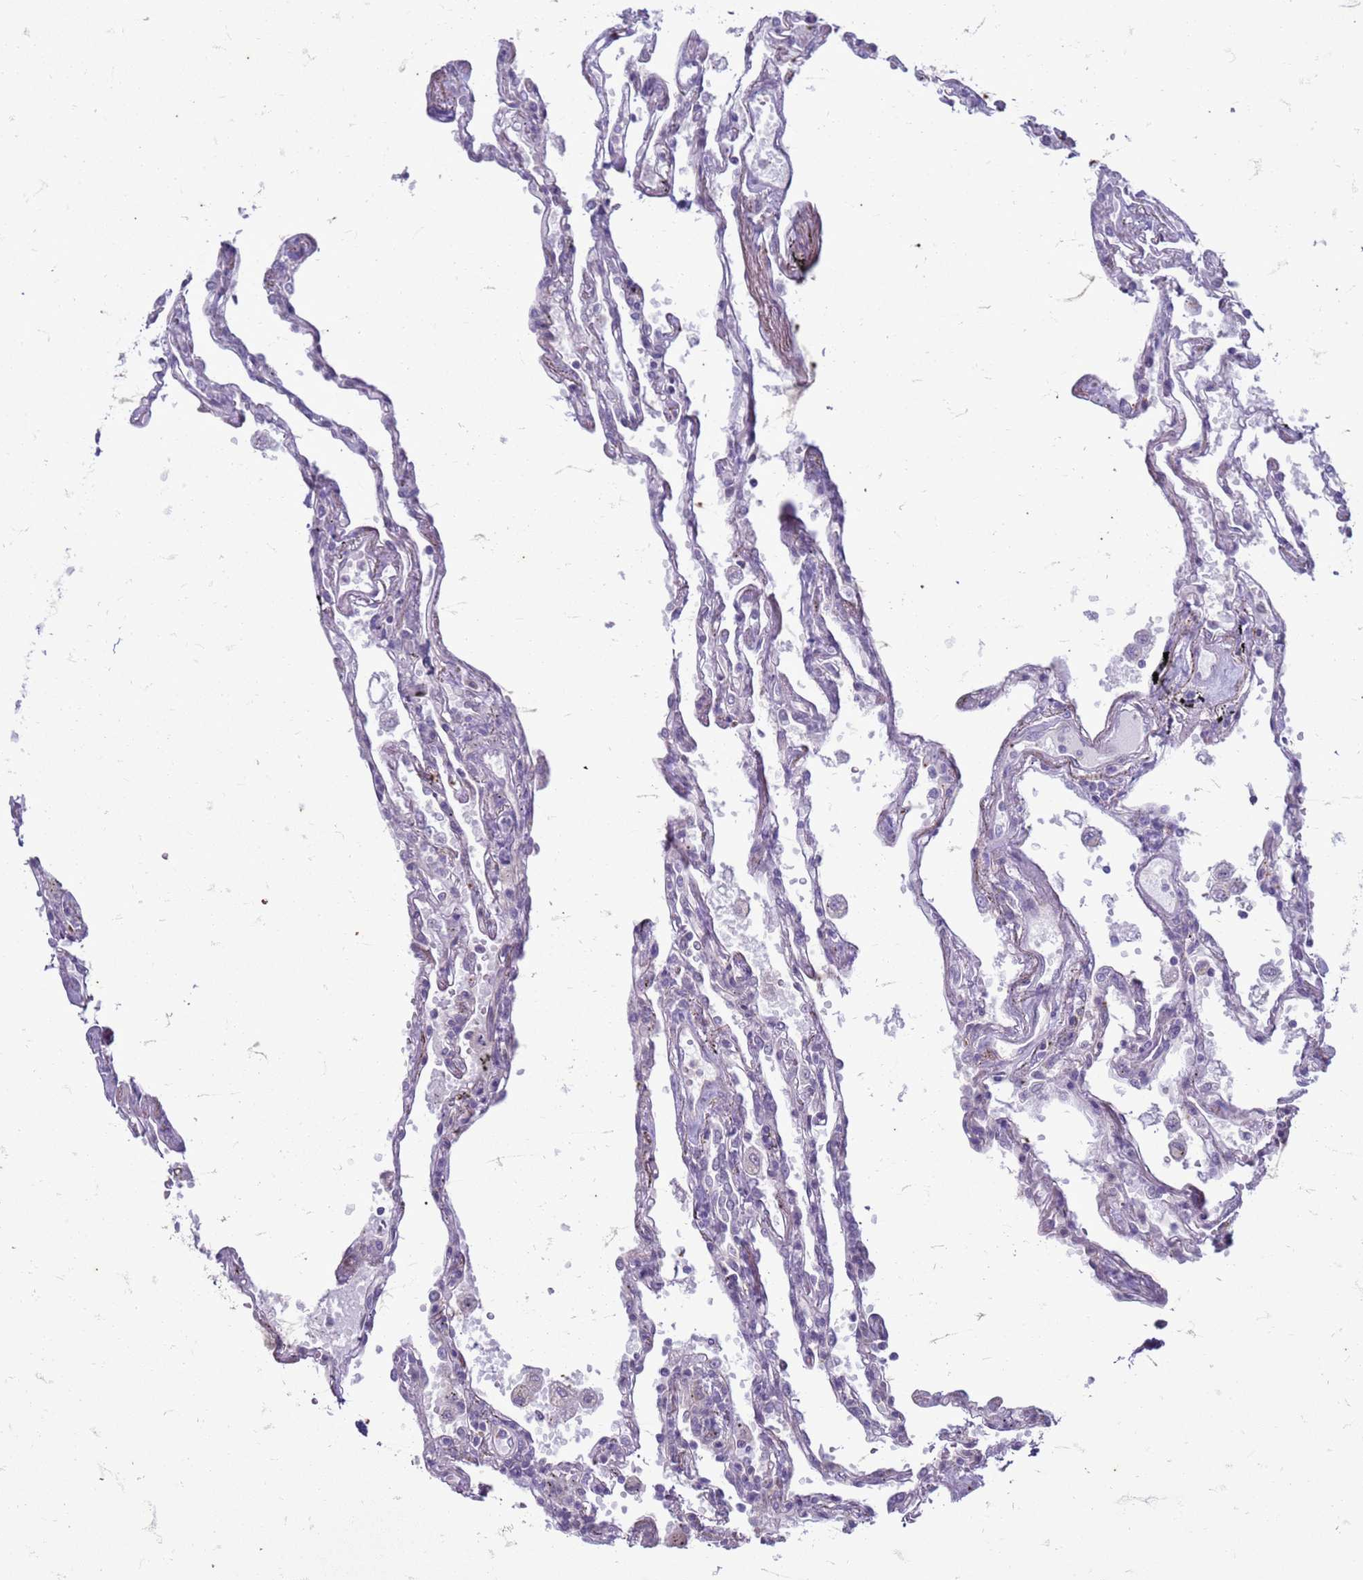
{"staining": {"intensity": "negative", "quantity": "none", "location": "none"}, "tissue": "lung", "cell_type": "Alveolar cells", "image_type": "normal", "snomed": [{"axis": "morphology", "description": "Normal tissue, NOS"}, {"axis": "topography", "description": "Lung"}], "caption": "Immunohistochemical staining of normal lung displays no significant positivity in alveolar cells. (DAB IHC visualized using brightfield microscopy, high magnification).", "gene": "SLC15A3", "patient": {"sex": "female", "age": 67}}